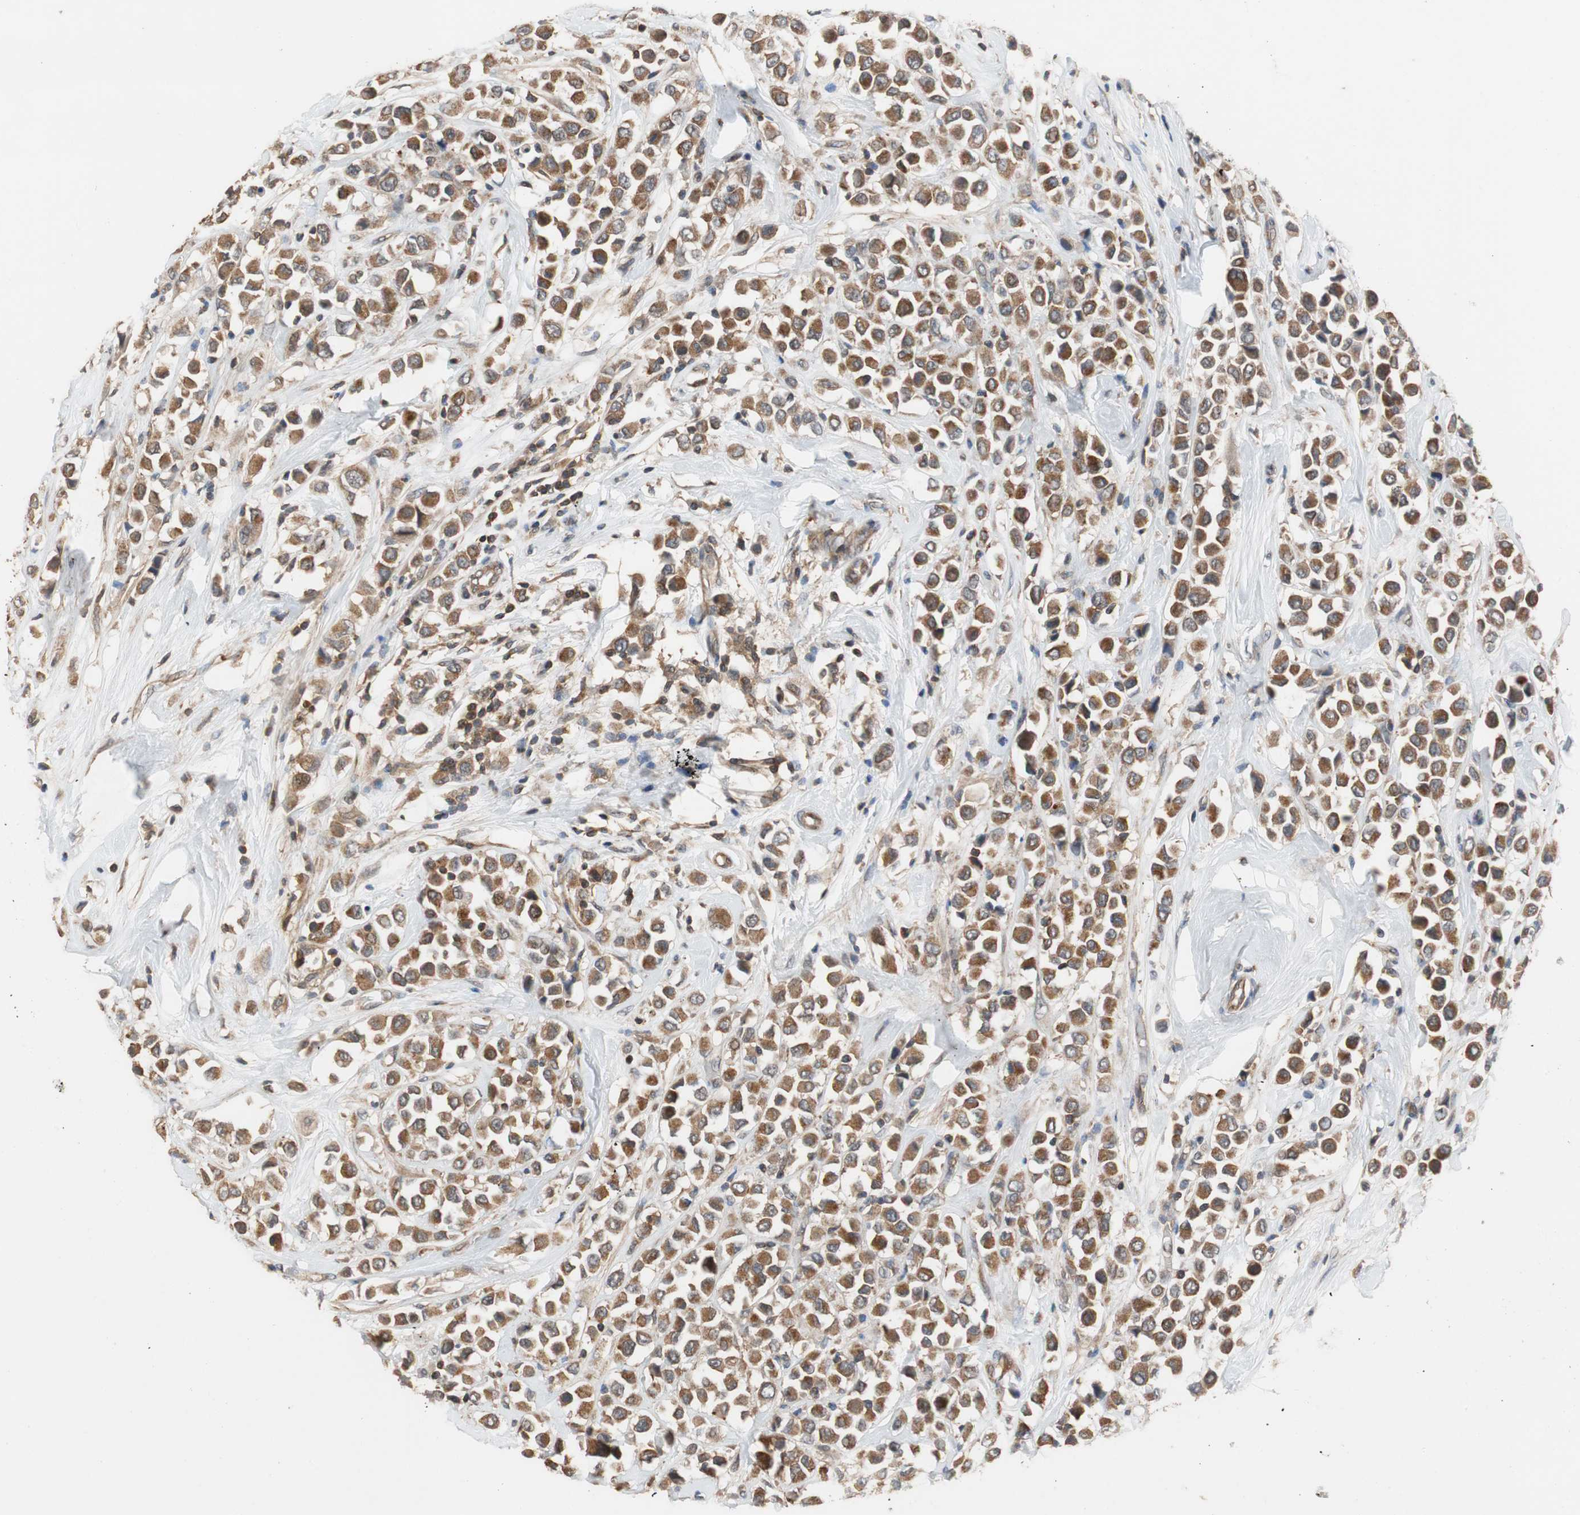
{"staining": {"intensity": "strong", "quantity": ">75%", "location": "cytoplasmic/membranous"}, "tissue": "breast cancer", "cell_type": "Tumor cells", "image_type": "cancer", "snomed": [{"axis": "morphology", "description": "Duct carcinoma"}, {"axis": "topography", "description": "Breast"}], "caption": "DAB (3,3'-diaminobenzidine) immunohistochemical staining of human breast cancer shows strong cytoplasmic/membranous protein staining in about >75% of tumor cells. (DAB IHC with brightfield microscopy, high magnification).", "gene": "MAP4K2", "patient": {"sex": "female", "age": 61}}